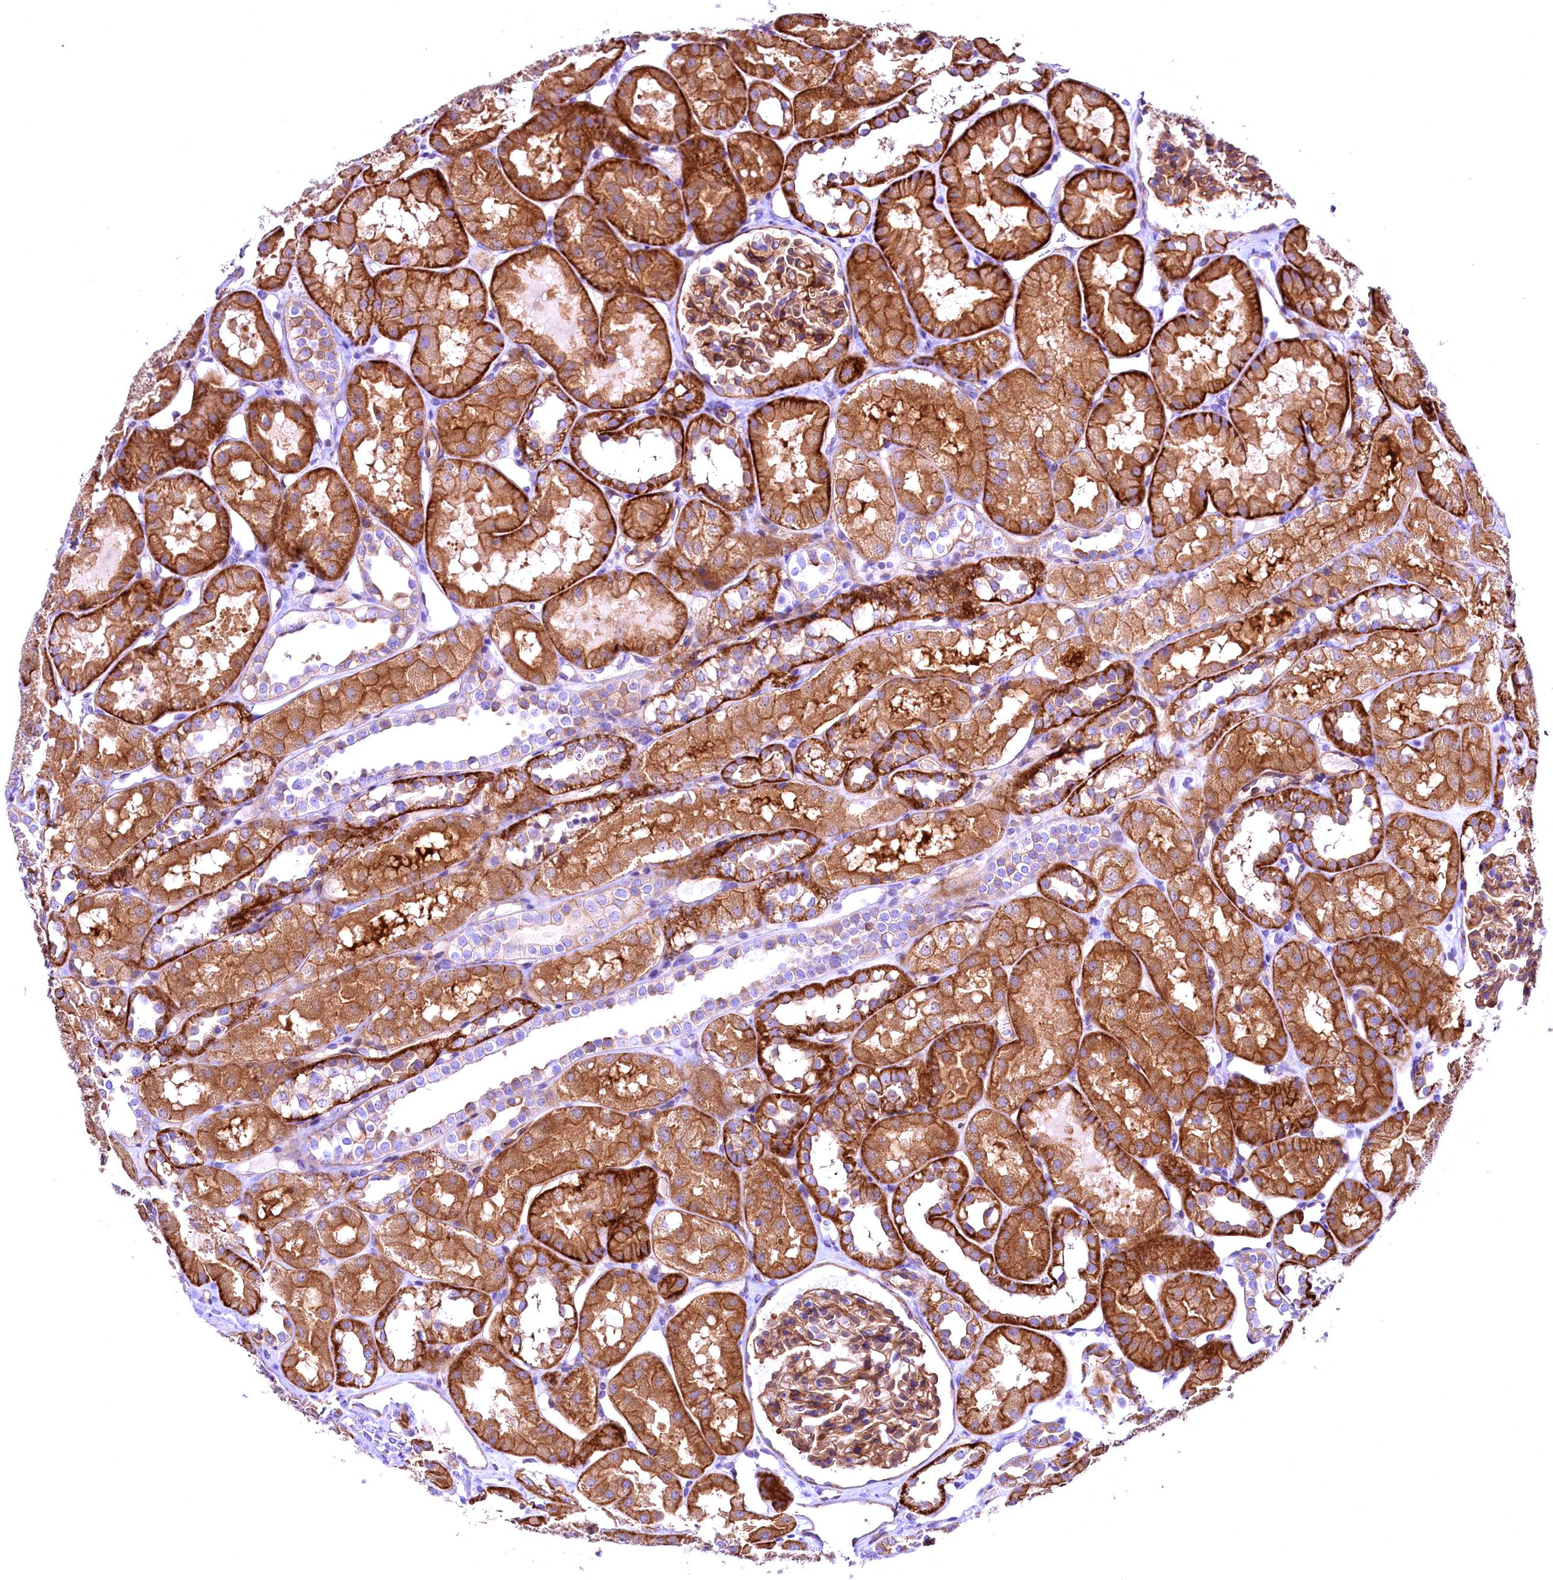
{"staining": {"intensity": "moderate", "quantity": ">75%", "location": "cytoplasmic/membranous"}, "tissue": "kidney", "cell_type": "Cells in glomeruli", "image_type": "normal", "snomed": [{"axis": "morphology", "description": "Normal tissue, NOS"}, {"axis": "topography", "description": "Kidney"}], "caption": "Immunohistochemistry of benign human kidney shows medium levels of moderate cytoplasmic/membranous expression in about >75% of cells in glomeruli.", "gene": "SLF1", "patient": {"sex": "male", "age": 16}}